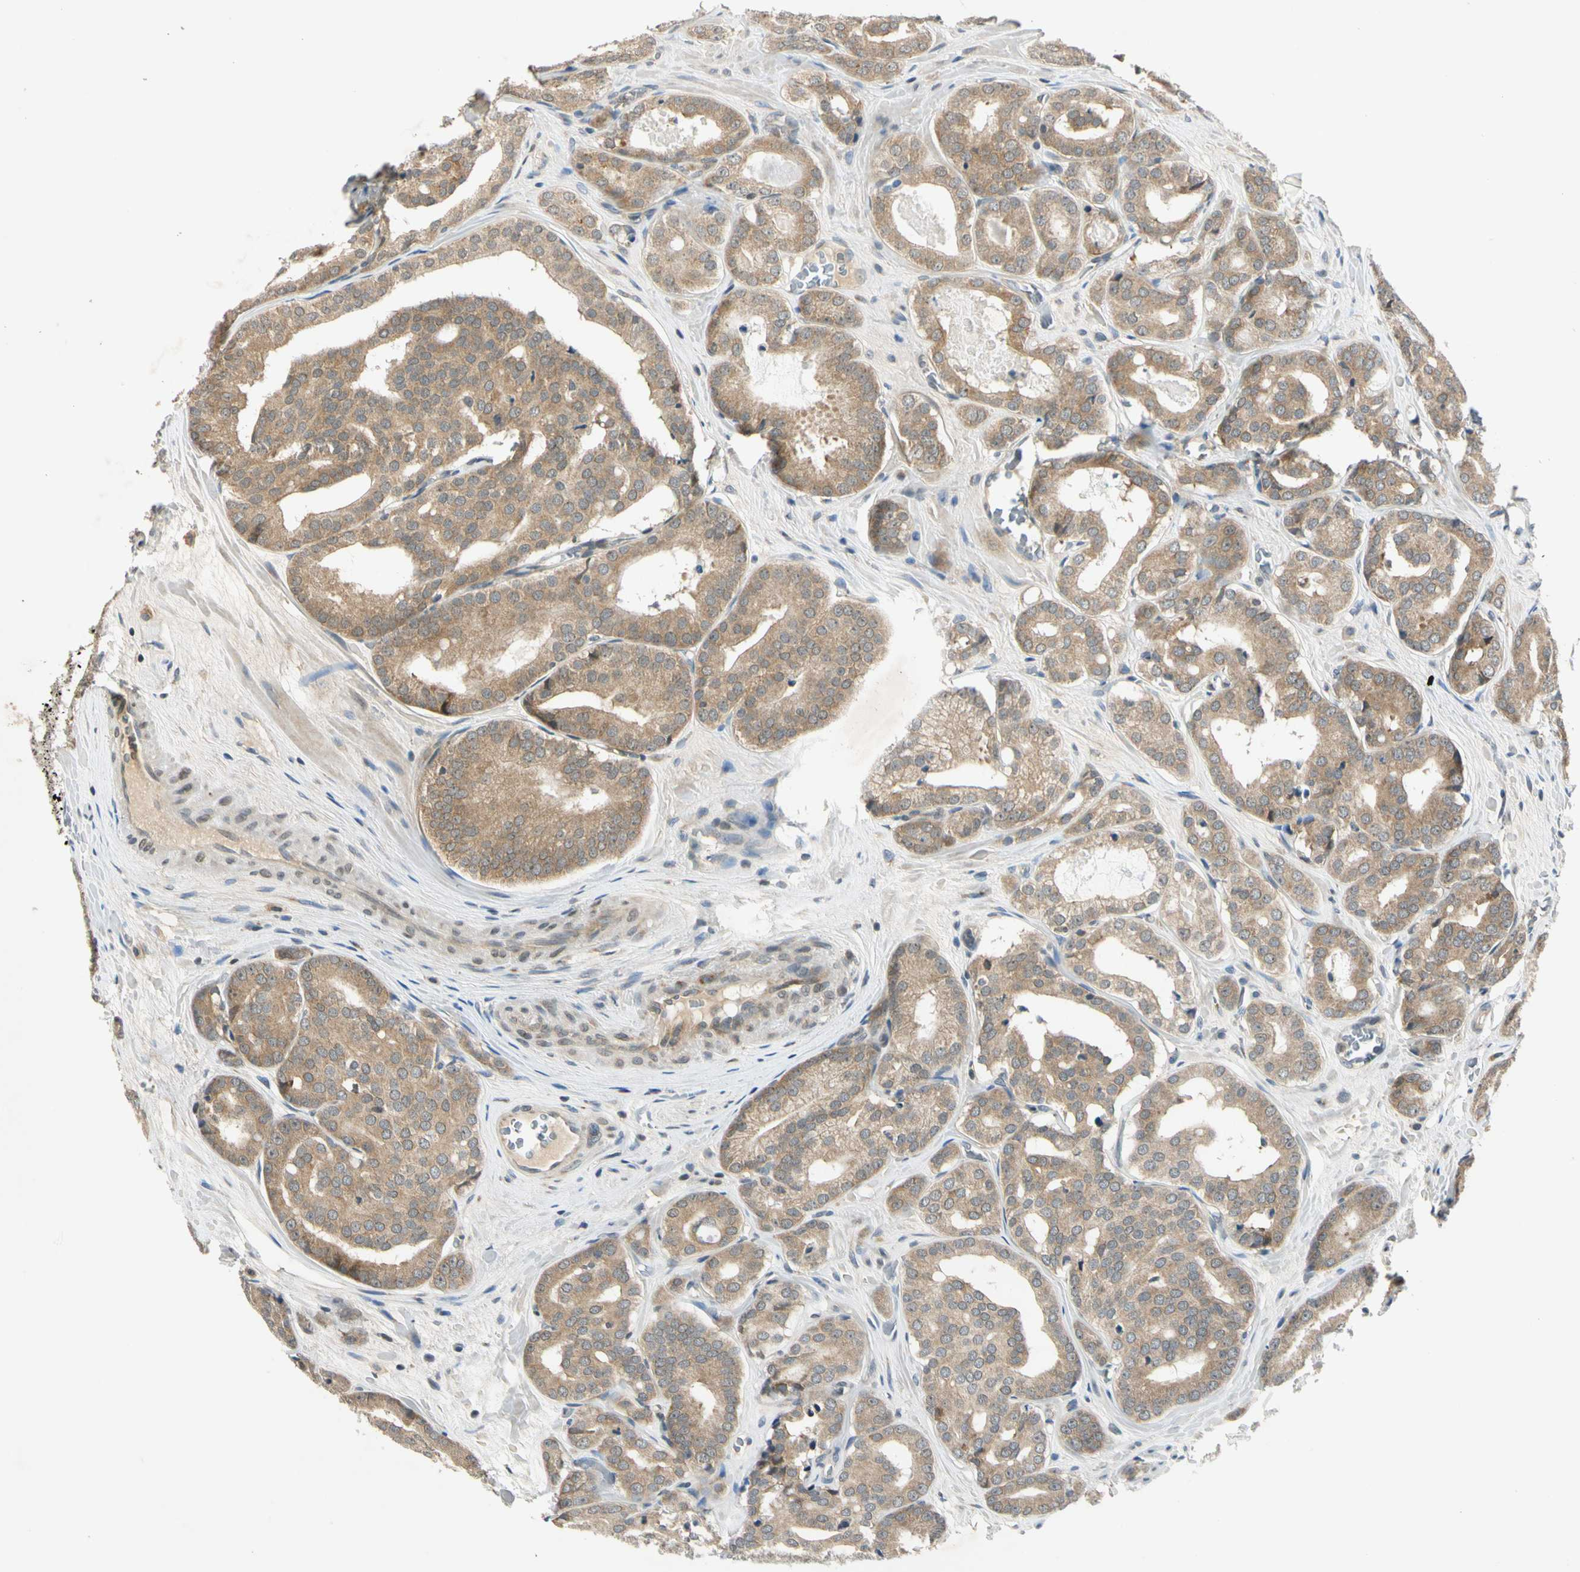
{"staining": {"intensity": "strong", "quantity": ">75%", "location": "cytoplasmic/membranous"}, "tissue": "prostate cancer", "cell_type": "Tumor cells", "image_type": "cancer", "snomed": [{"axis": "morphology", "description": "Adenocarcinoma, High grade"}, {"axis": "topography", "description": "Prostate"}], "caption": "Immunohistochemistry (IHC) micrograph of neoplastic tissue: human prostate high-grade adenocarcinoma stained using immunohistochemistry (IHC) demonstrates high levels of strong protein expression localized specifically in the cytoplasmic/membranous of tumor cells, appearing as a cytoplasmic/membranous brown color.", "gene": "RPS6KB2", "patient": {"sex": "male", "age": 64}}